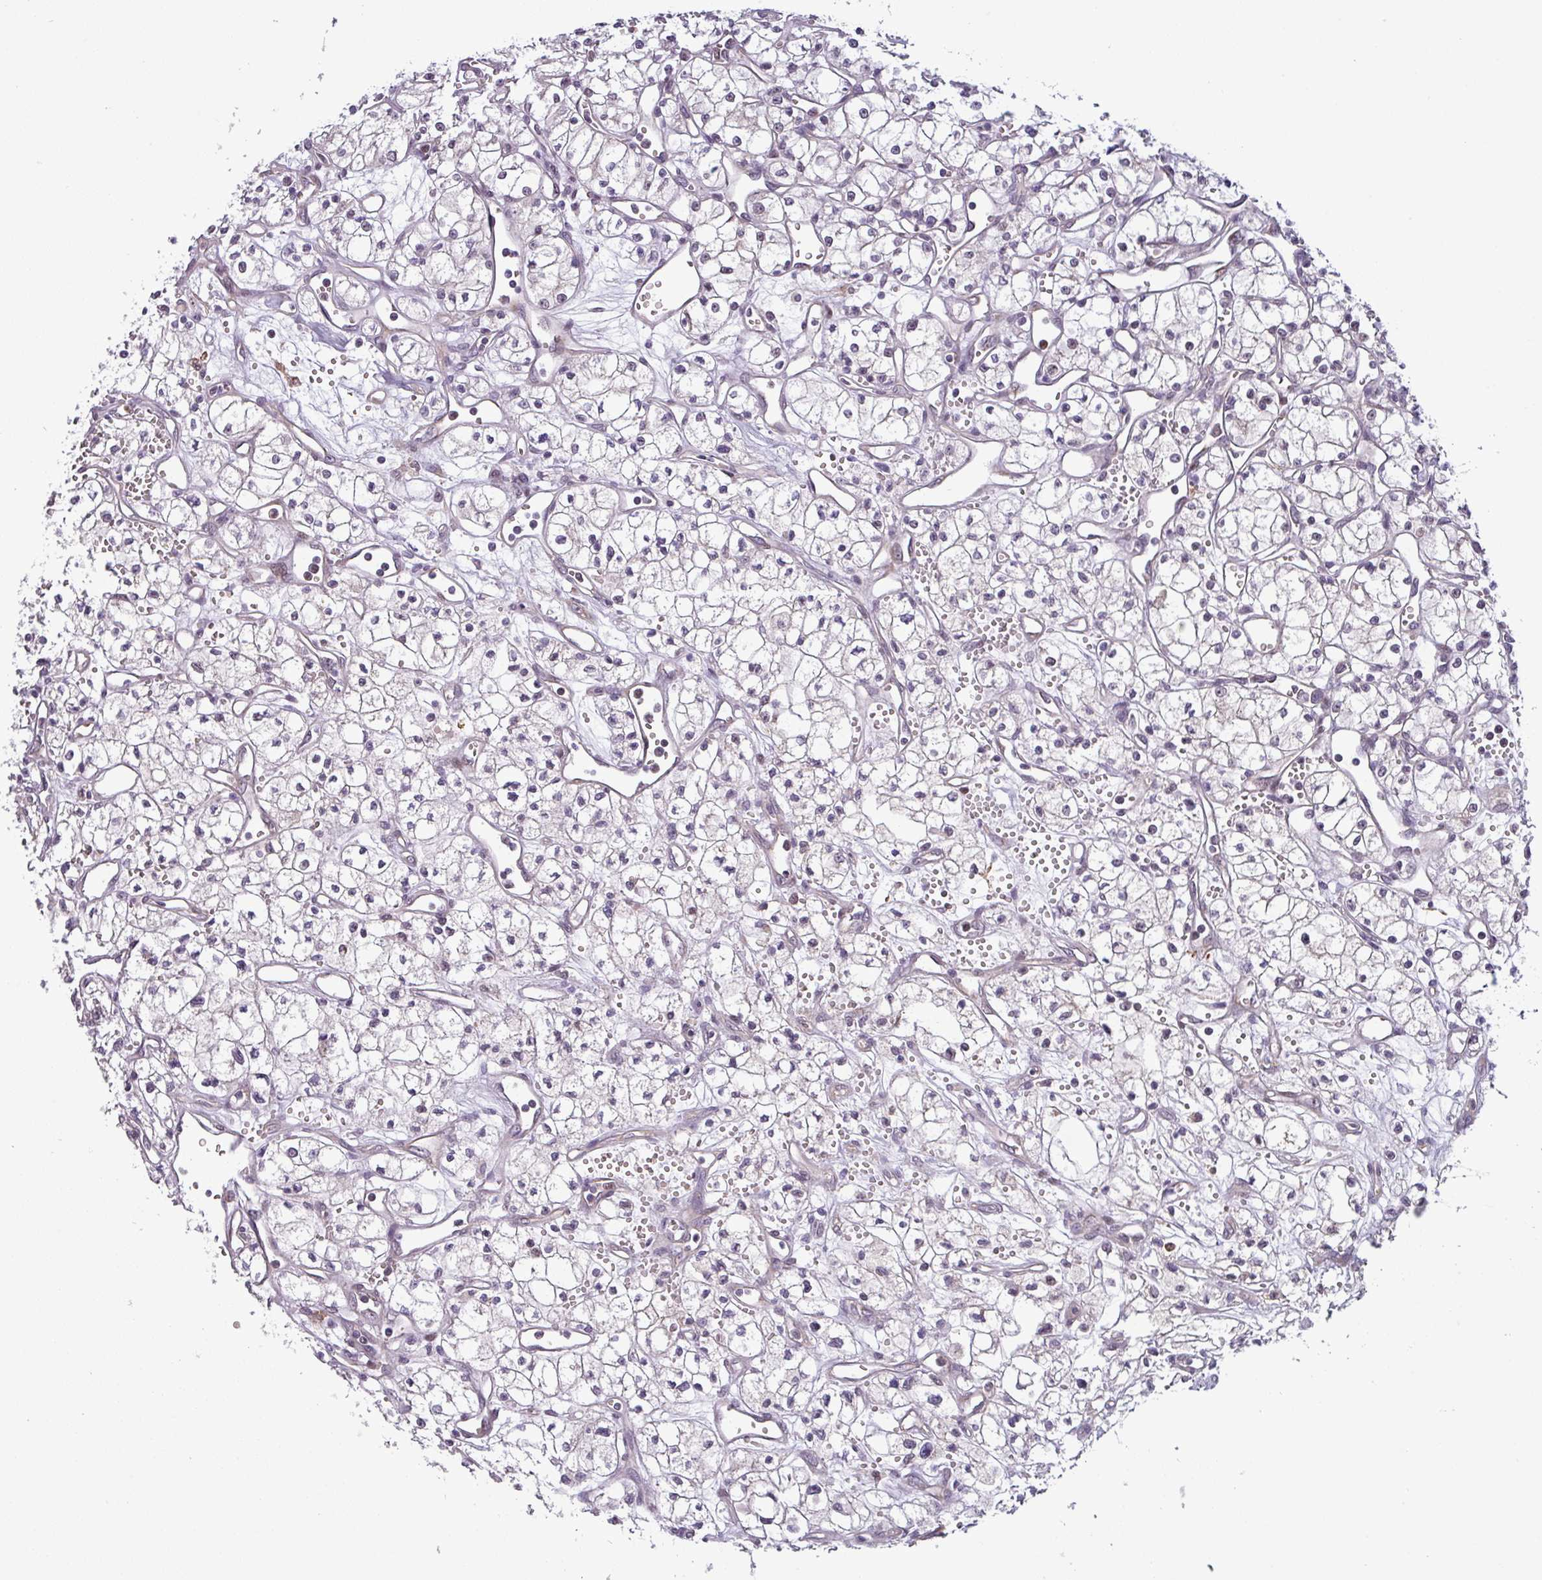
{"staining": {"intensity": "negative", "quantity": "none", "location": "none"}, "tissue": "renal cancer", "cell_type": "Tumor cells", "image_type": "cancer", "snomed": [{"axis": "morphology", "description": "Adenocarcinoma, NOS"}, {"axis": "topography", "description": "Kidney"}], "caption": "Immunohistochemistry (IHC) image of adenocarcinoma (renal) stained for a protein (brown), which exhibits no staining in tumor cells. (DAB (3,3'-diaminobenzidine) immunohistochemistry with hematoxylin counter stain).", "gene": "NPFFR1", "patient": {"sex": "male", "age": 59}}